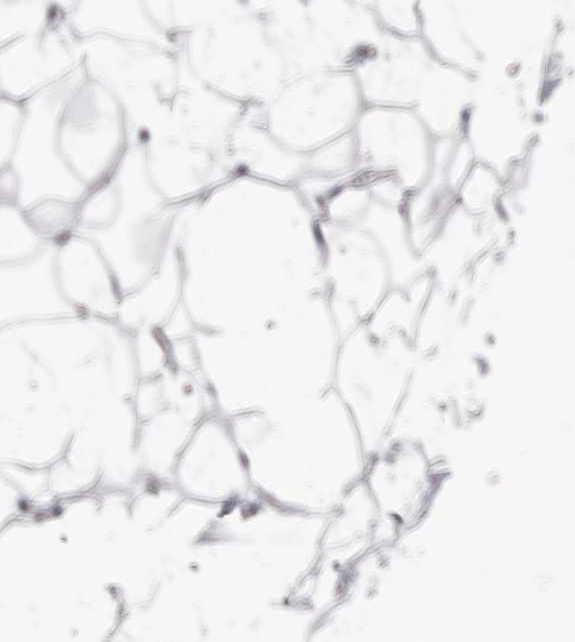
{"staining": {"intensity": "negative", "quantity": "none", "location": "none"}, "tissue": "adipose tissue", "cell_type": "Adipocytes", "image_type": "normal", "snomed": [{"axis": "morphology", "description": "Normal tissue, NOS"}, {"axis": "topography", "description": "Breast"}], "caption": "DAB immunohistochemical staining of unremarkable adipose tissue demonstrates no significant positivity in adipocytes.", "gene": "PI4K2A", "patient": {"sex": "female", "age": 23}}